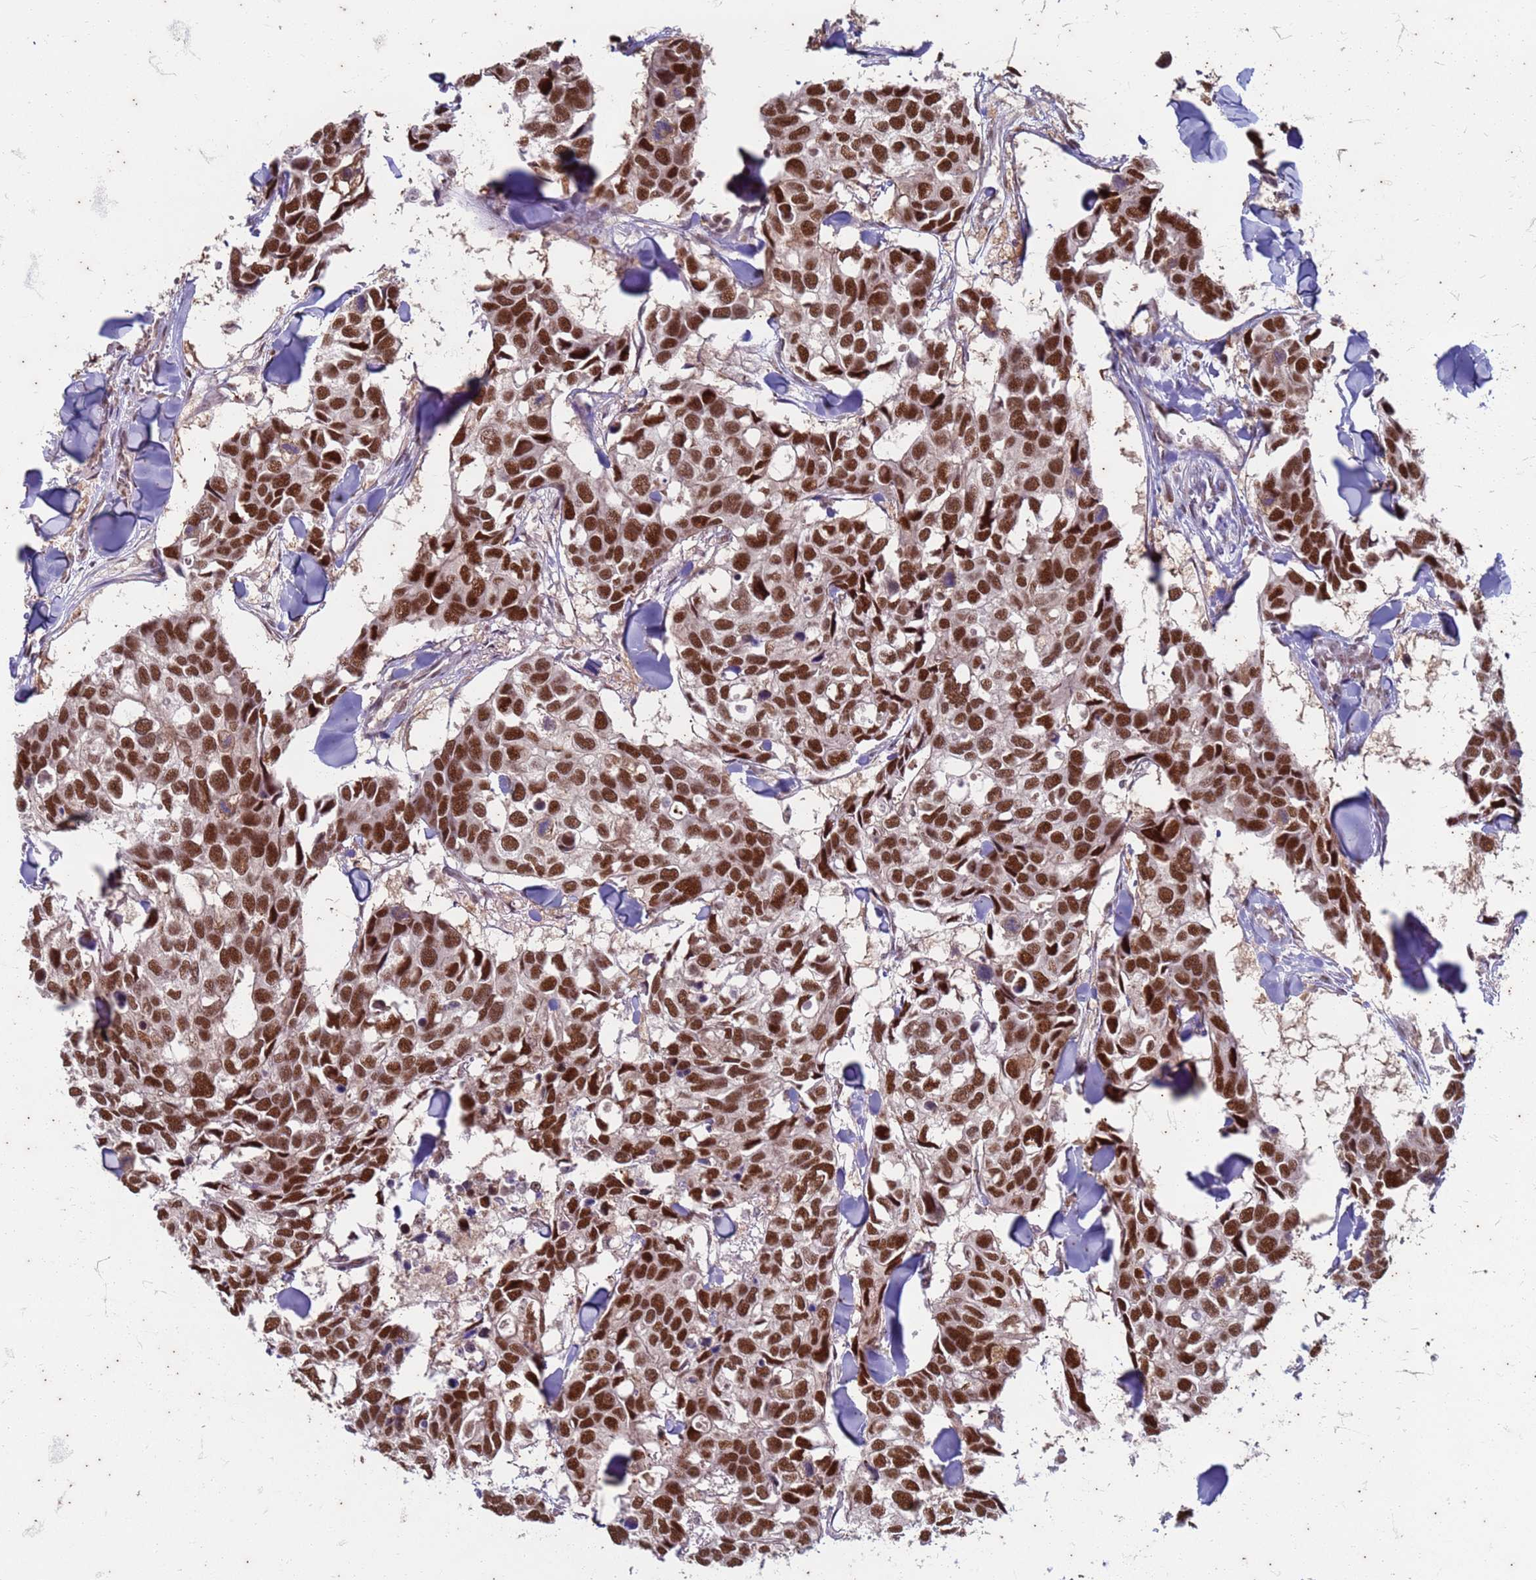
{"staining": {"intensity": "strong", "quantity": ">75%", "location": "nuclear"}, "tissue": "breast cancer", "cell_type": "Tumor cells", "image_type": "cancer", "snomed": [{"axis": "morphology", "description": "Duct carcinoma"}, {"axis": "topography", "description": "Breast"}], "caption": "Brown immunohistochemical staining in breast invasive ductal carcinoma reveals strong nuclear positivity in about >75% of tumor cells.", "gene": "TRMT6", "patient": {"sex": "female", "age": 83}}